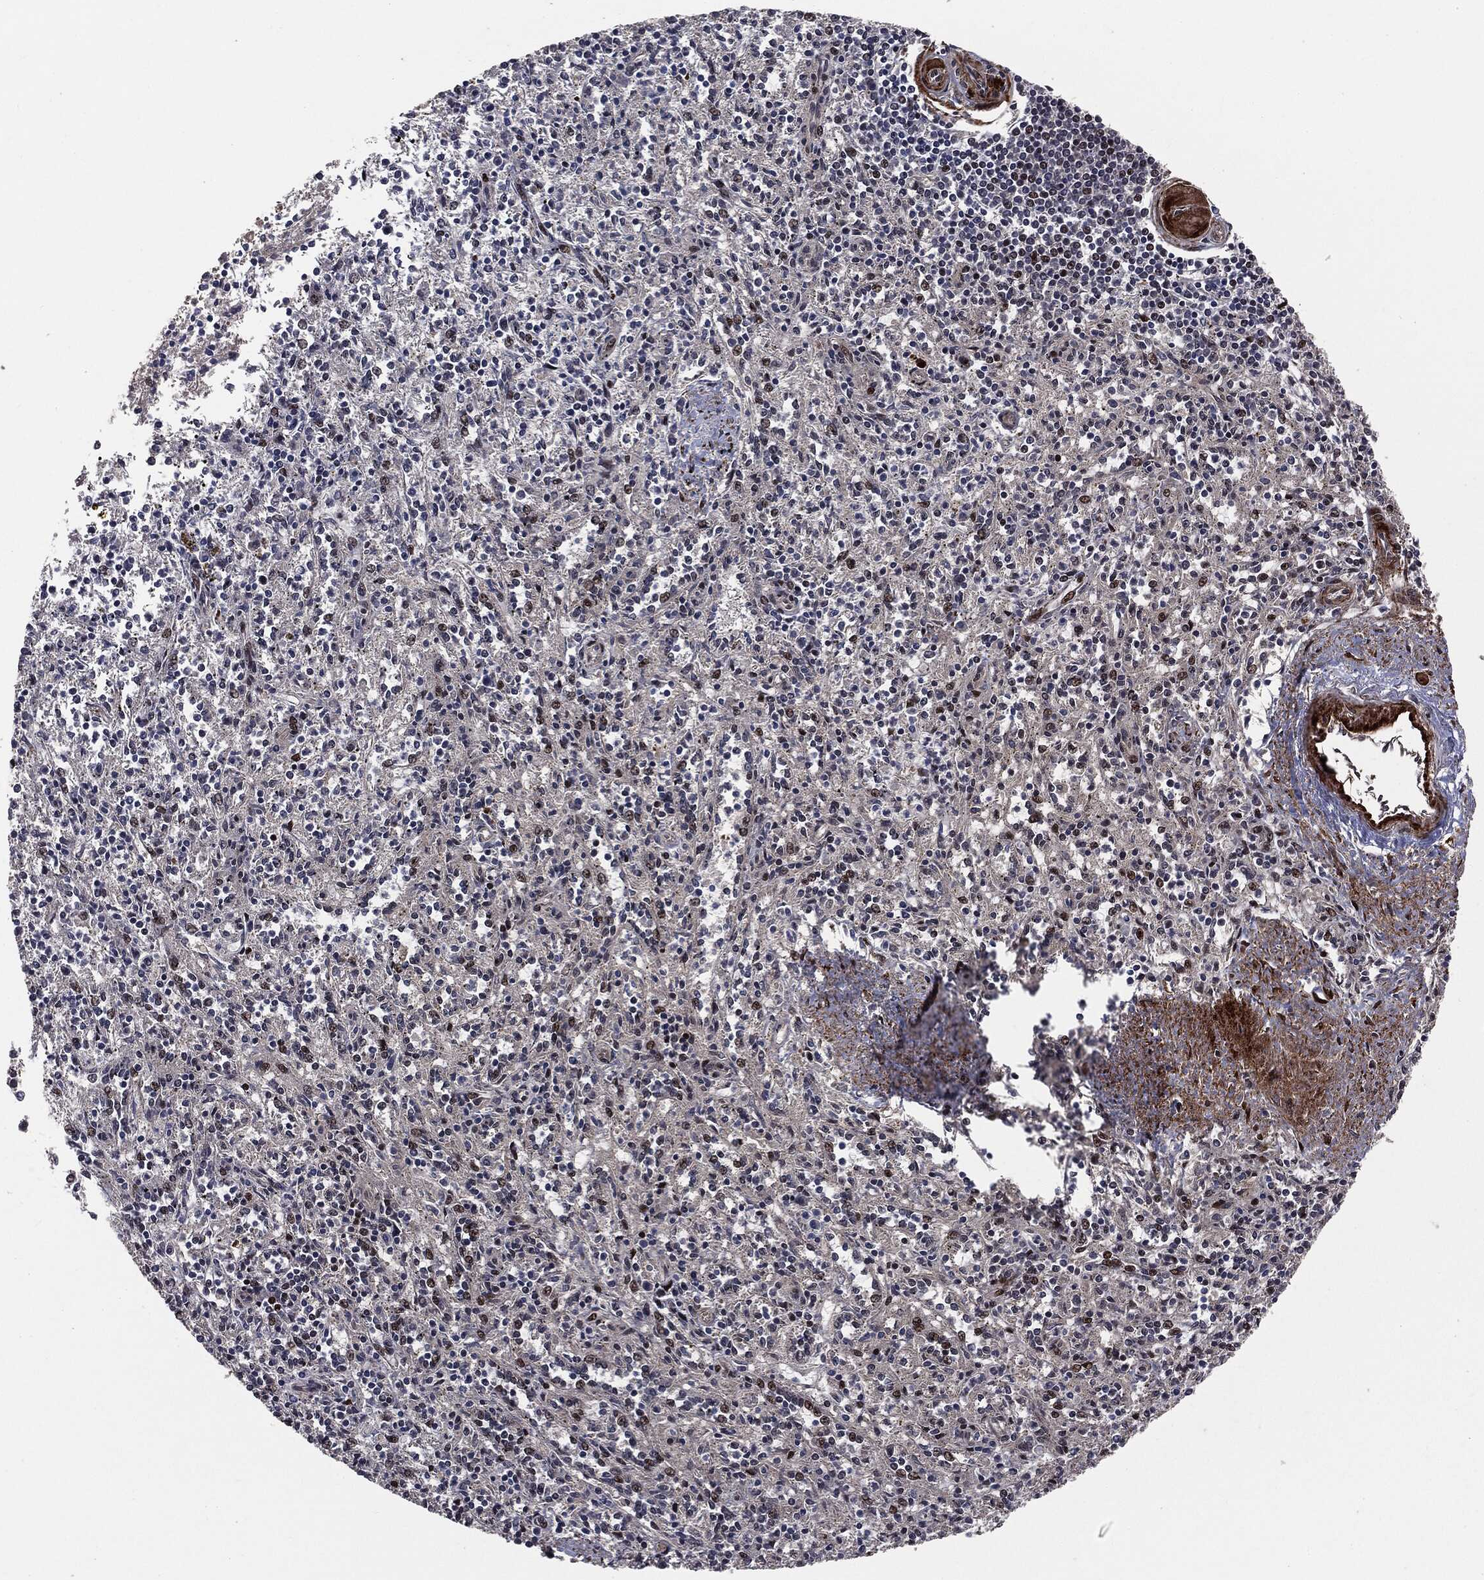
{"staining": {"intensity": "strong", "quantity": "<25%", "location": "nuclear"}, "tissue": "spleen", "cell_type": "Cells in red pulp", "image_type": "normal", "snomed": [{"axis": "morphology", "description": "Normal tissue, NOS"}, {"axis": "topography", "description": "Spleen"}], "caption": "This is an image of immunohistochemistry staining of unremarkable spleen, which shows strong expression in the nuclear of cells in red pulp.", "gene": "SMAD4", "patient": {"sex": "male", "age": 69}}